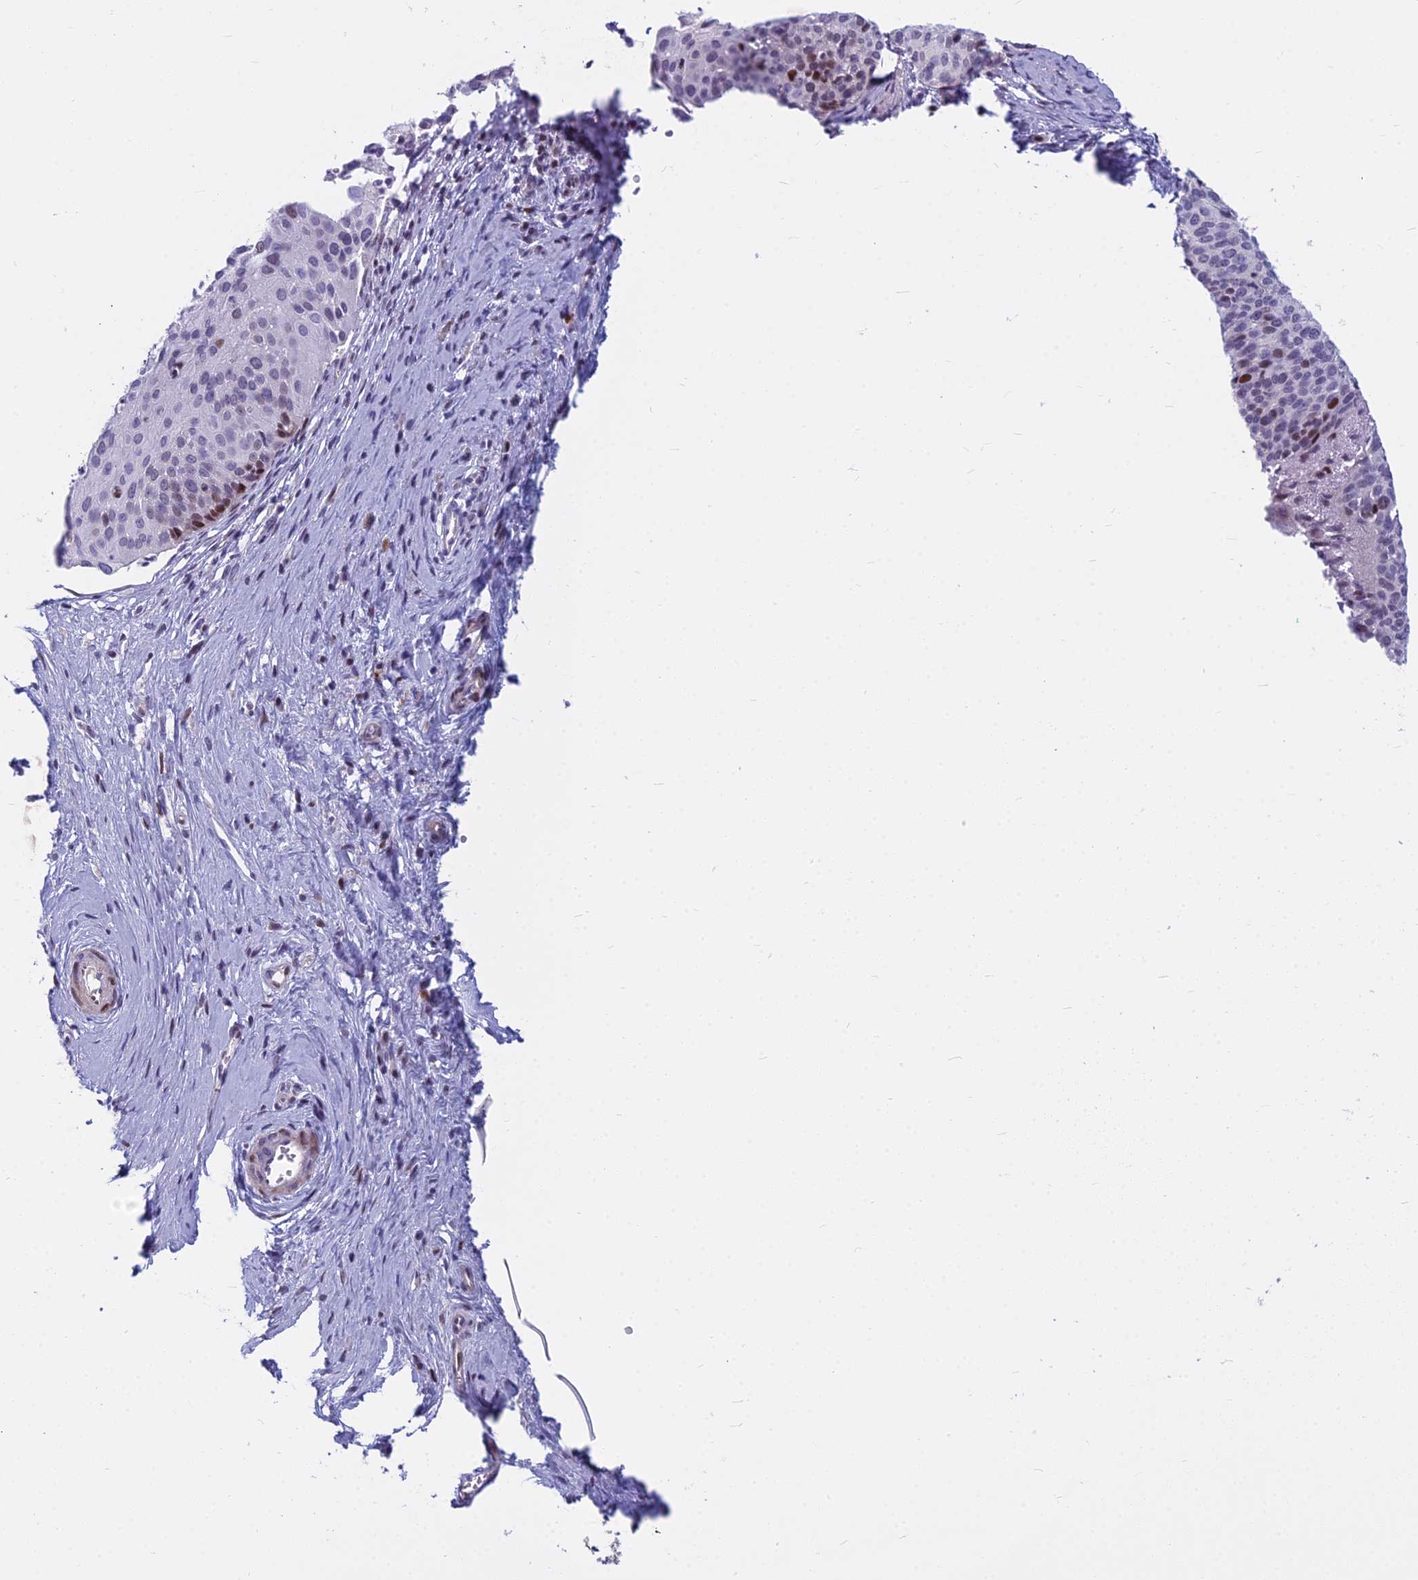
{"staining": {"intensity": "moderate", "quantity": "<25%", "location": "nuclear"}, "tissue": "cervical cancer", "cell_type": "Tumor cells", "image_type": "cancer", "snomed": [{"axis": "morphology", "description": "Squamous cell carcinoma, NOS"}, {"axis": "topography", "description": "Cervix"}], "caption": "Immunohistochemical staining of human cervical squamous cell carcinoma demonstrates low levels of moderate nuclear protein positivity in approximately <25% of tumor cells. (DAB IHC, brown staining for protein, blue staining for nuclei).", "gene": "MYBPC2", "patient": {"sex": "female", "age": 44}}